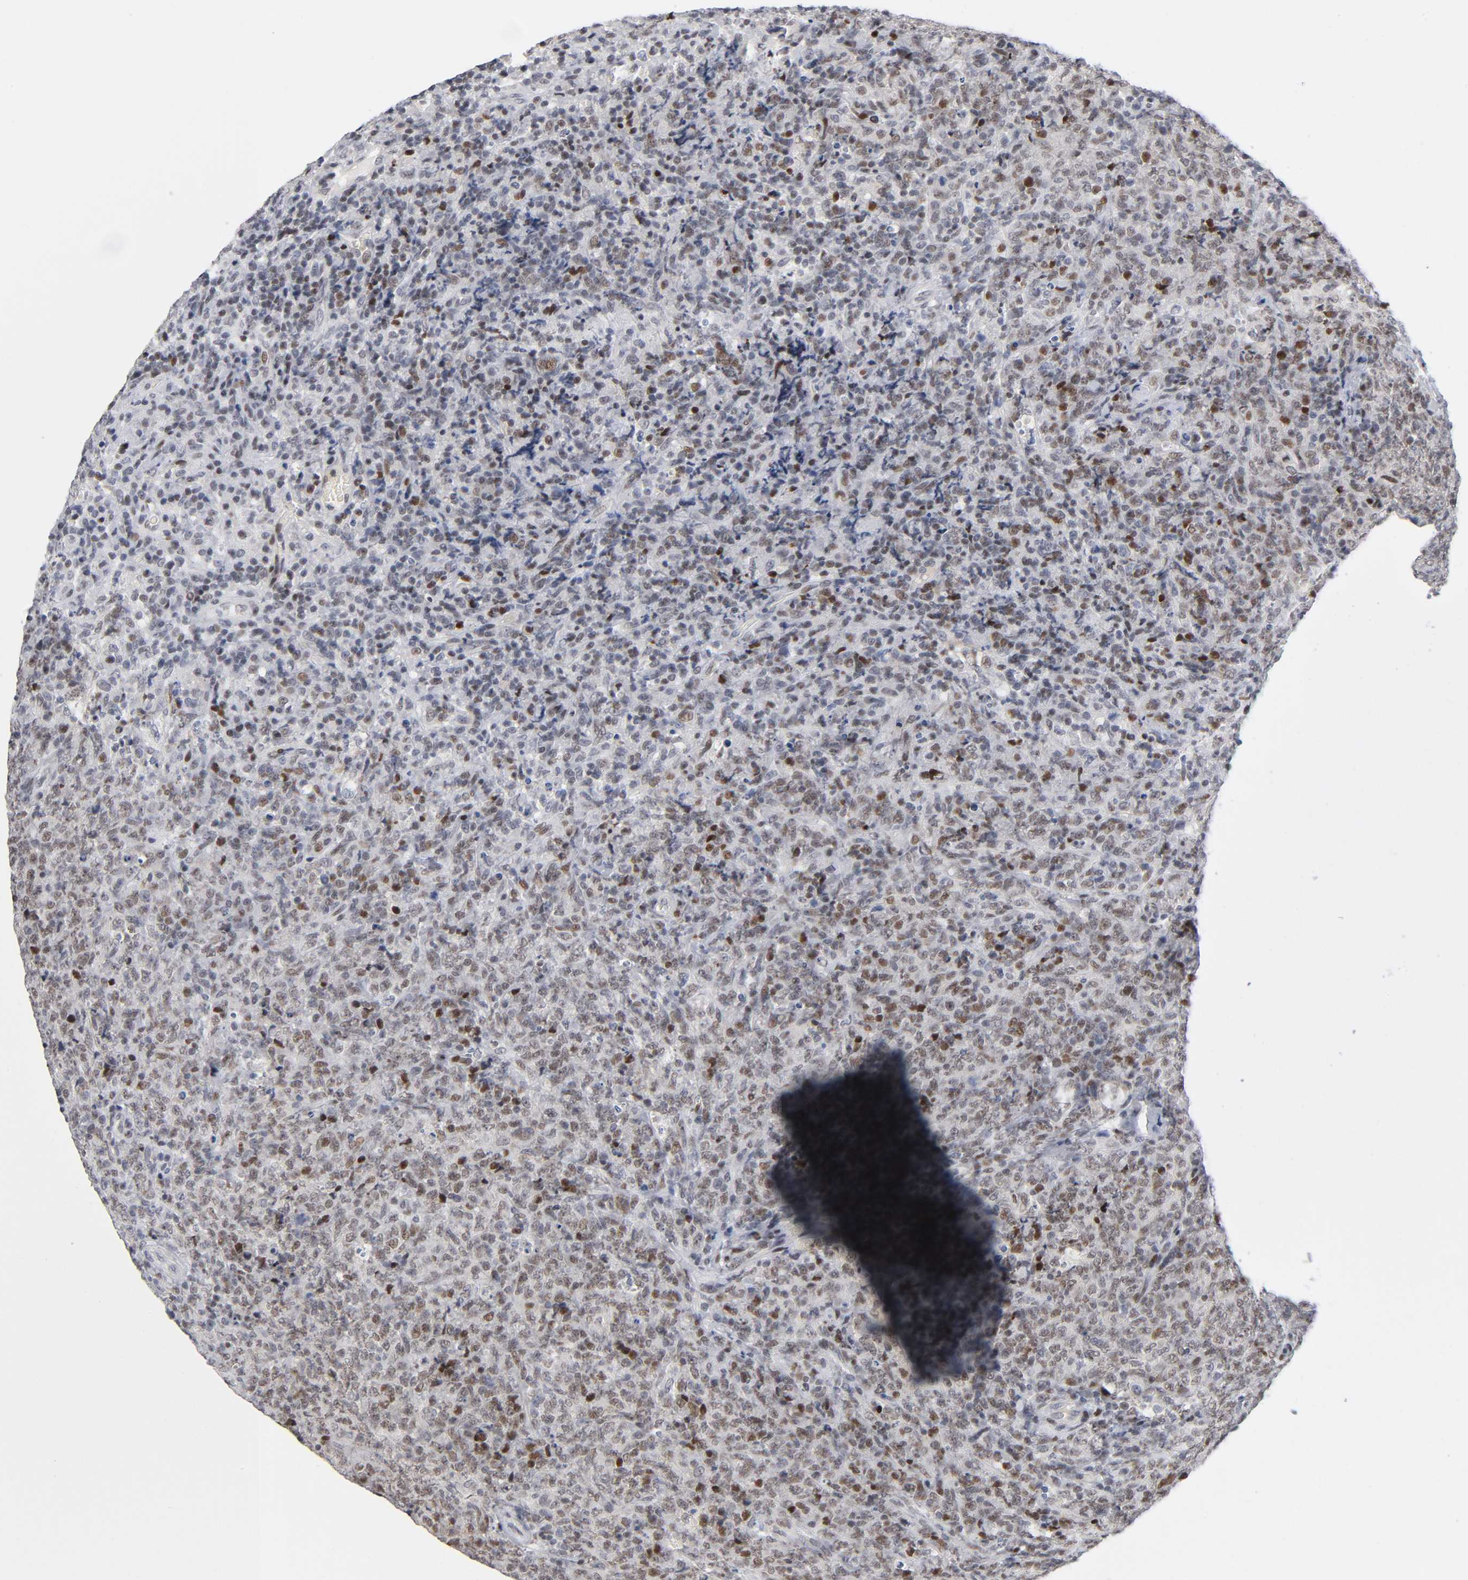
{"staining": {"intensity": "moderate", "quantity": "25%-75%", "location": "nuclear"}, "tissue": "lymphoma", "cell_type": "Tumor cells", "image_type": "cancer", "snomed": [{"axis": "morphology", "description": "Malignant lymphoma, non-Hodgkin's type, High grade"}, {"axis": "topography", "description": "Tonsil"}], "caption": "Tumor cells reveal medium levels of moderate nuclear positivity in approximately 25%-75% of cells in high-grade malignant lymphoma, non-Hodgkin's type.", "gene": "SP3", "patient": {"sex": "female", "age": 36}}